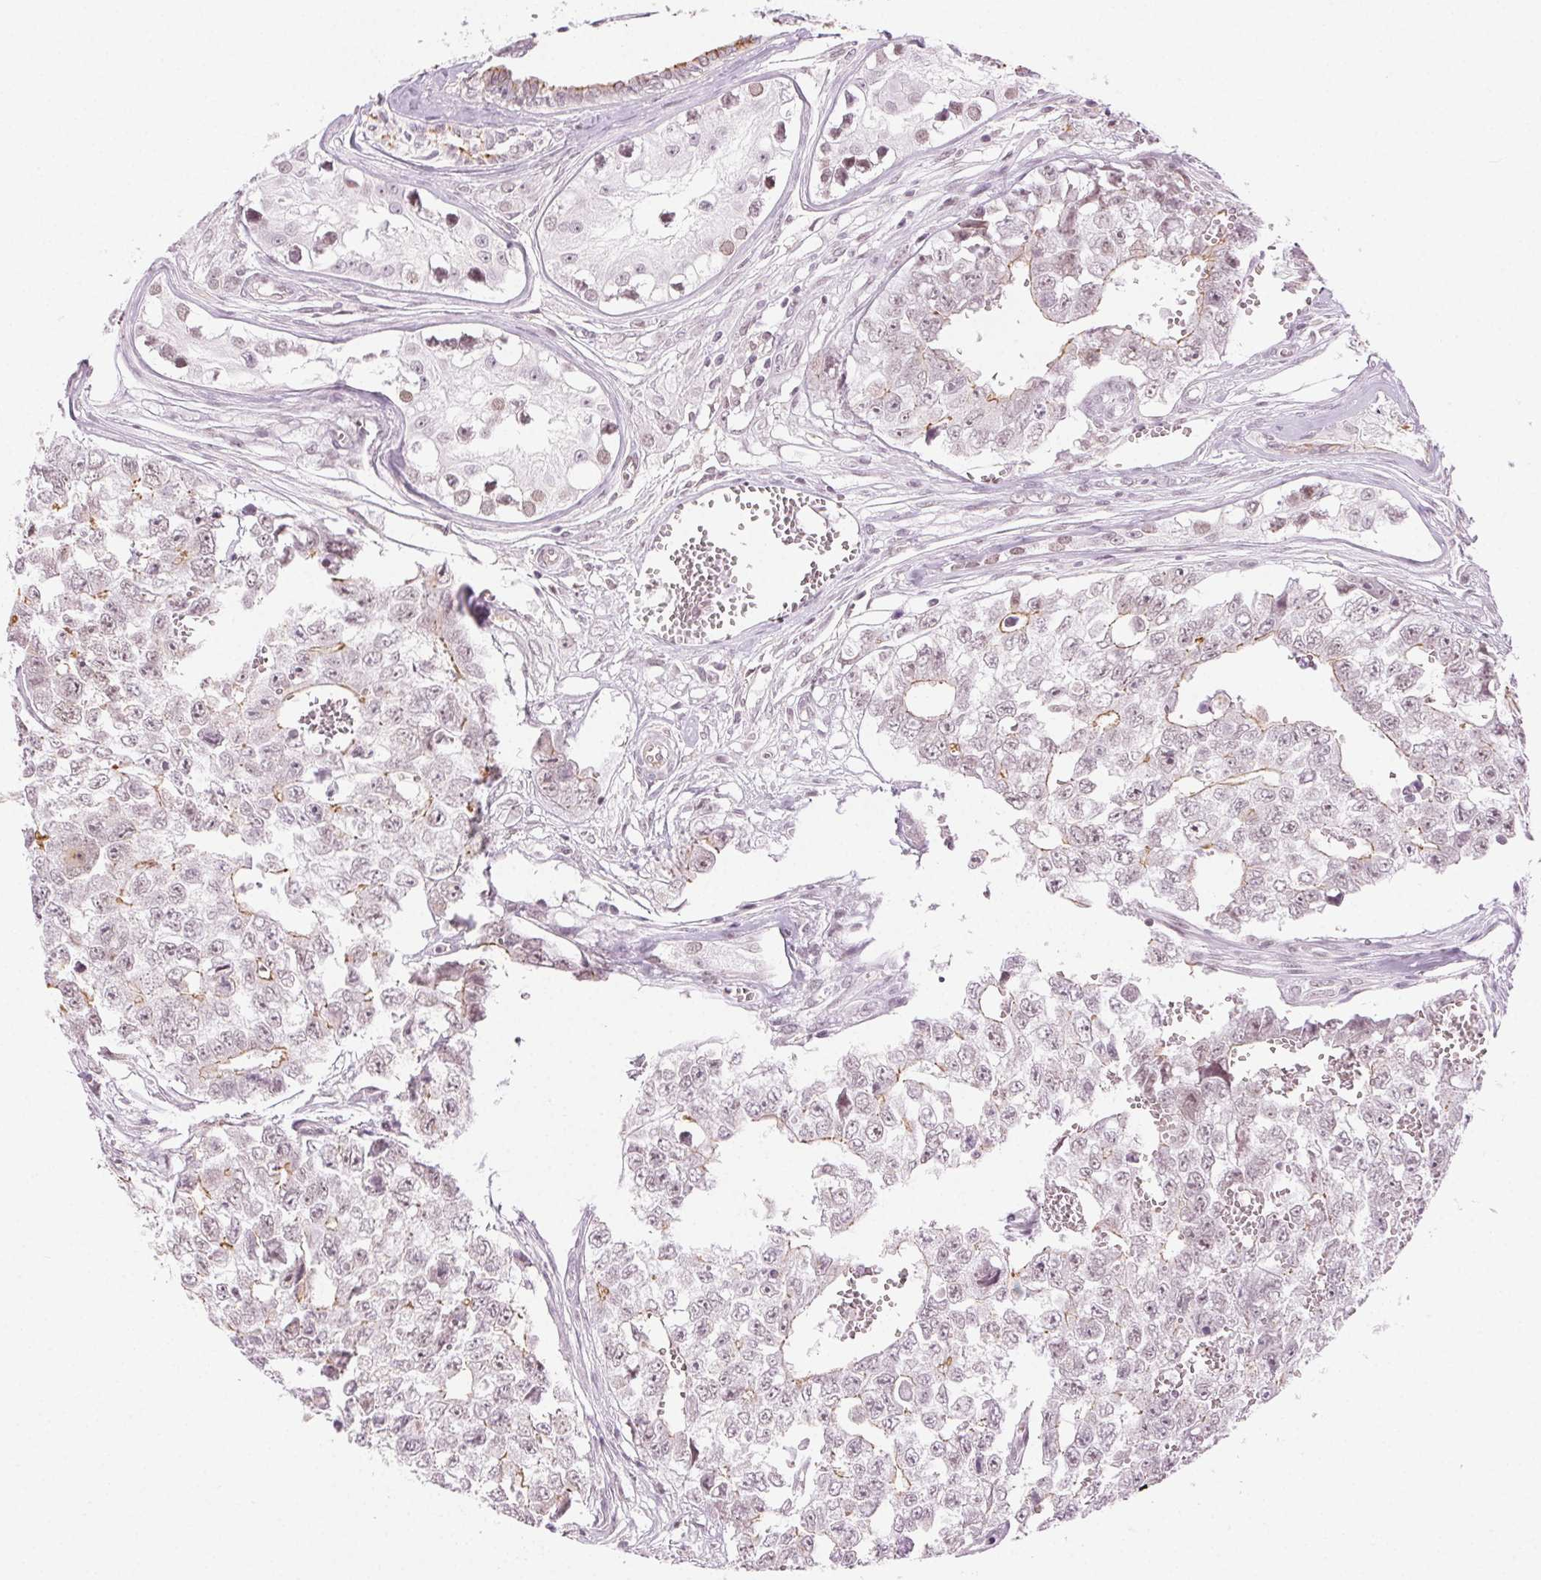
{"staining": {"intensity": "weak", "quantity": "<25%", "location": "cytoplasmic/membranous"}, "tissue": "testis cancer", "cell_type": "Tumor cells", "image_type": "cancer", "snomed": [{"axis": "morphology", "description": "Carcinoma, Embryonal, NOS"}, {"axis": "topography", "description": "Testis"}], "caption": "IHC photomicrograph of embryonal carcinoma (testis) stained for a protein (brown), which displays no expression in tumor cells.", "gene": "AIF1L", "patient": {"sex": "male", "age": 18}}